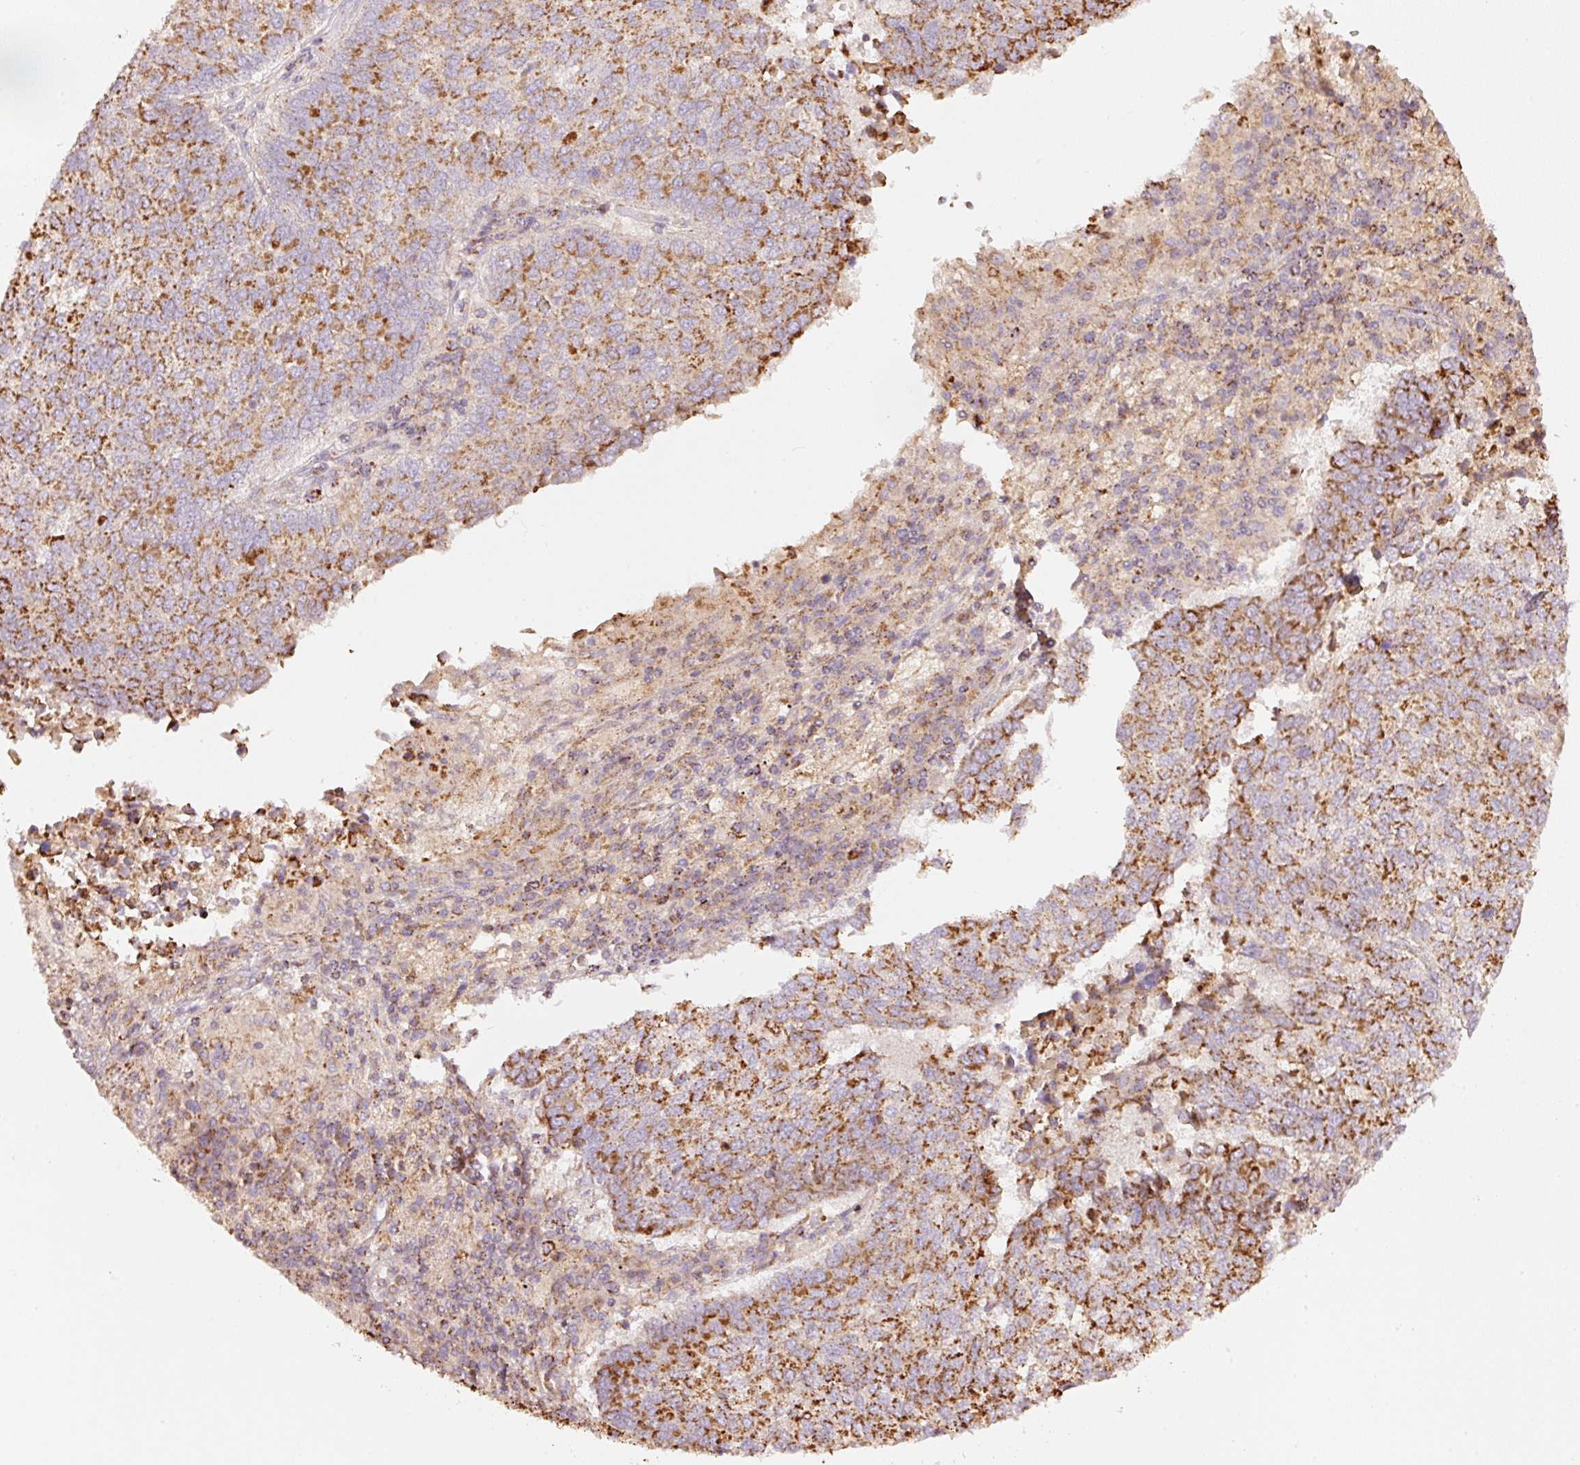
{"staining": {"intensity": "strong", "quantity": "25%-75%", "location": "cytoplasmic/membranous"}, "tissue": "lung cancer", "cell_type": "Tumor cells", "image_type": "cancer", "snomed": [{"axis": "morphology", "description": "Squamous cell carcinoma, NOS"}, {"axis": "topography", "description": "Lung"}], "caption": "Strong cytoplasmic/membranous protein positivity is identified in approximately 25%-75% of tumor cells in lung cancer. The staining was performed using DAB to visualize the protein expression in brown, while the nuclei were stained in blue with hematoxylin (Magnification: 20x).", "gene": "C17orf98", "patient": {"sex": "male", "age": 73}}